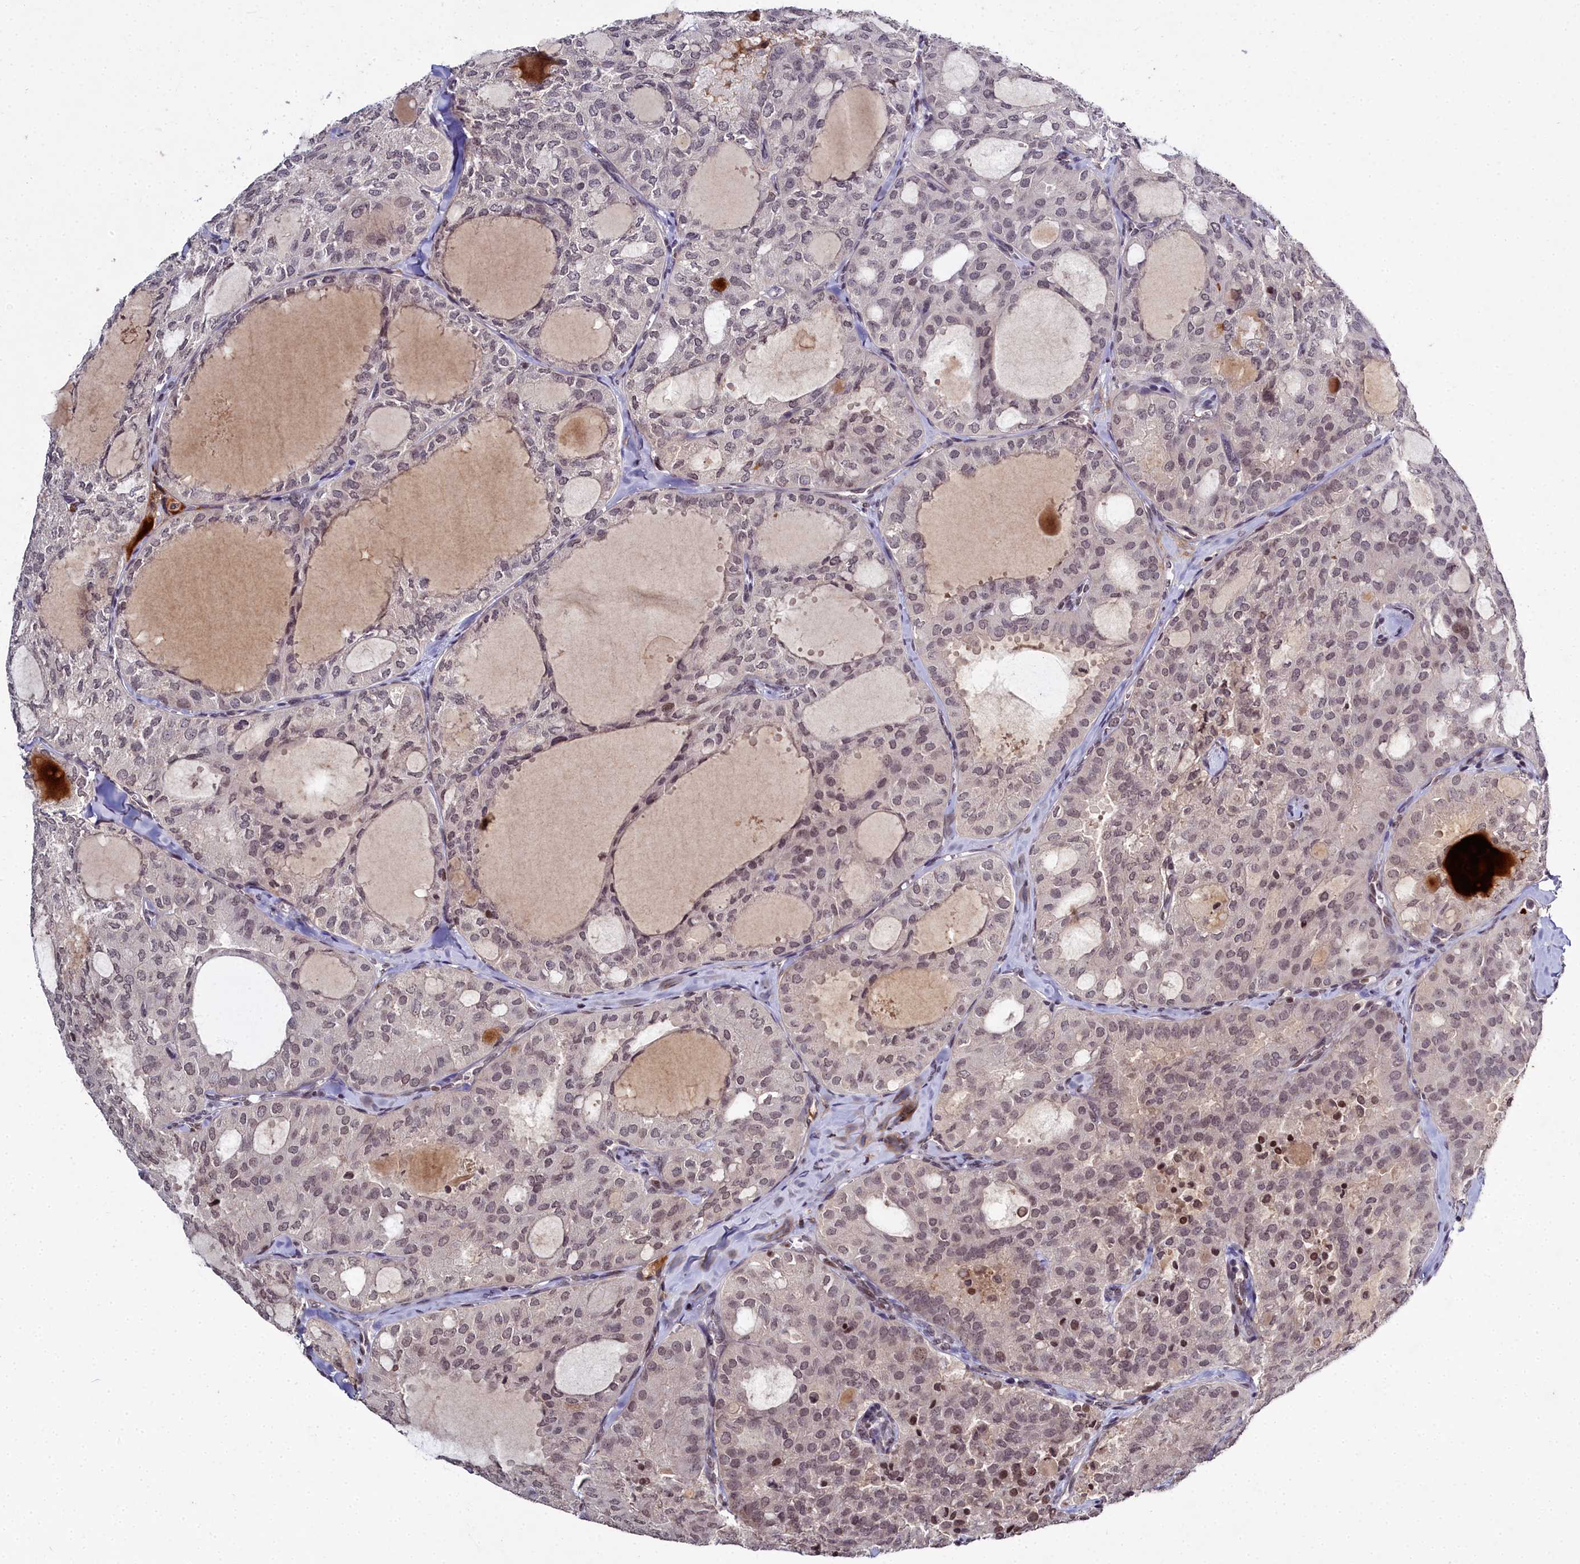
{"staining": {"intensity": "moderate", "quantity": "<25%", "location": "nuclear"}, "tissue": "thyroid cancer", "cell_type": "Tumor cells", "image_type": "cancer", "snomed": [{"axis": "morphology", "description": "Follicular adenoma carcinoma, NOS"}, {"axis": "topography", "description": "Thyroid gland"}], "caption": "This image demonstrates immunohistochemistry (IHC) staining of human thyroid follicular adenoma carcinoma, with low moderate nuclear expression in approximately <25% of tumor cells.", "gene": "FZD4", "patient": {"sex": "male", "age": 75}}